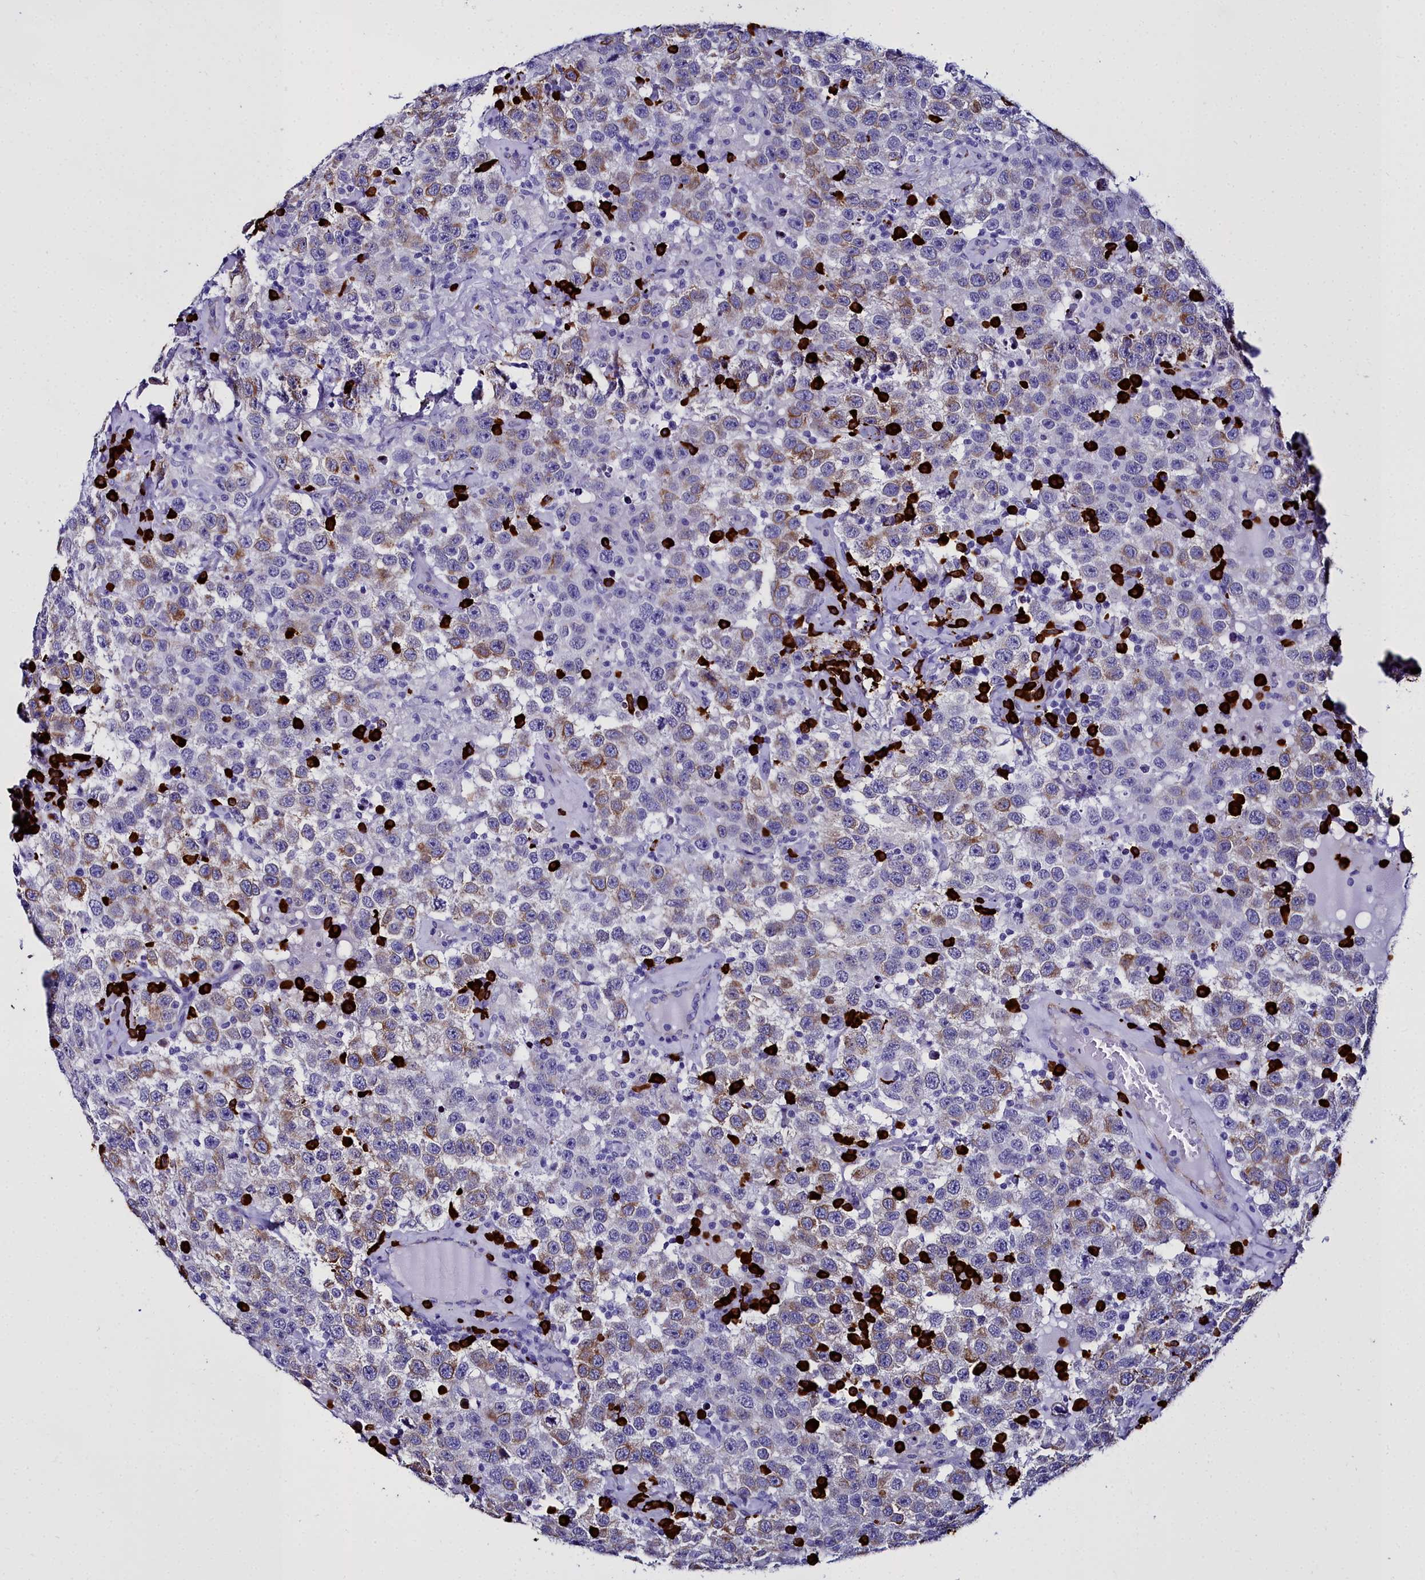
{"staining": {"intensity": "moderate", "quantity": "25%-75%", "location": "cytoplasmic/membranous"}, "tissue": "testis cancer", "cell_type": "Tumor cells", "image_type": "cancer", "snomed": [{"axis": "morphology", "description": "Seminoma, NOS"}, {"axis": "topography", "description": "Testis"}], "caption": "High-power microscopy captured an immunohistochemistry (IHC) histopathology image of testis seminoma, revealing moderate cytoplasmic/membranous positivity in about 25%-75% of tumor cells. The staining was performed using DAB (3,3'-diaminobenzidine), with brown indicating positive protein expression. Nuclei are stained blue with hematoxylin.", "gene": "TXNDC5", "patient": {"sex": "male", "age": 41}}